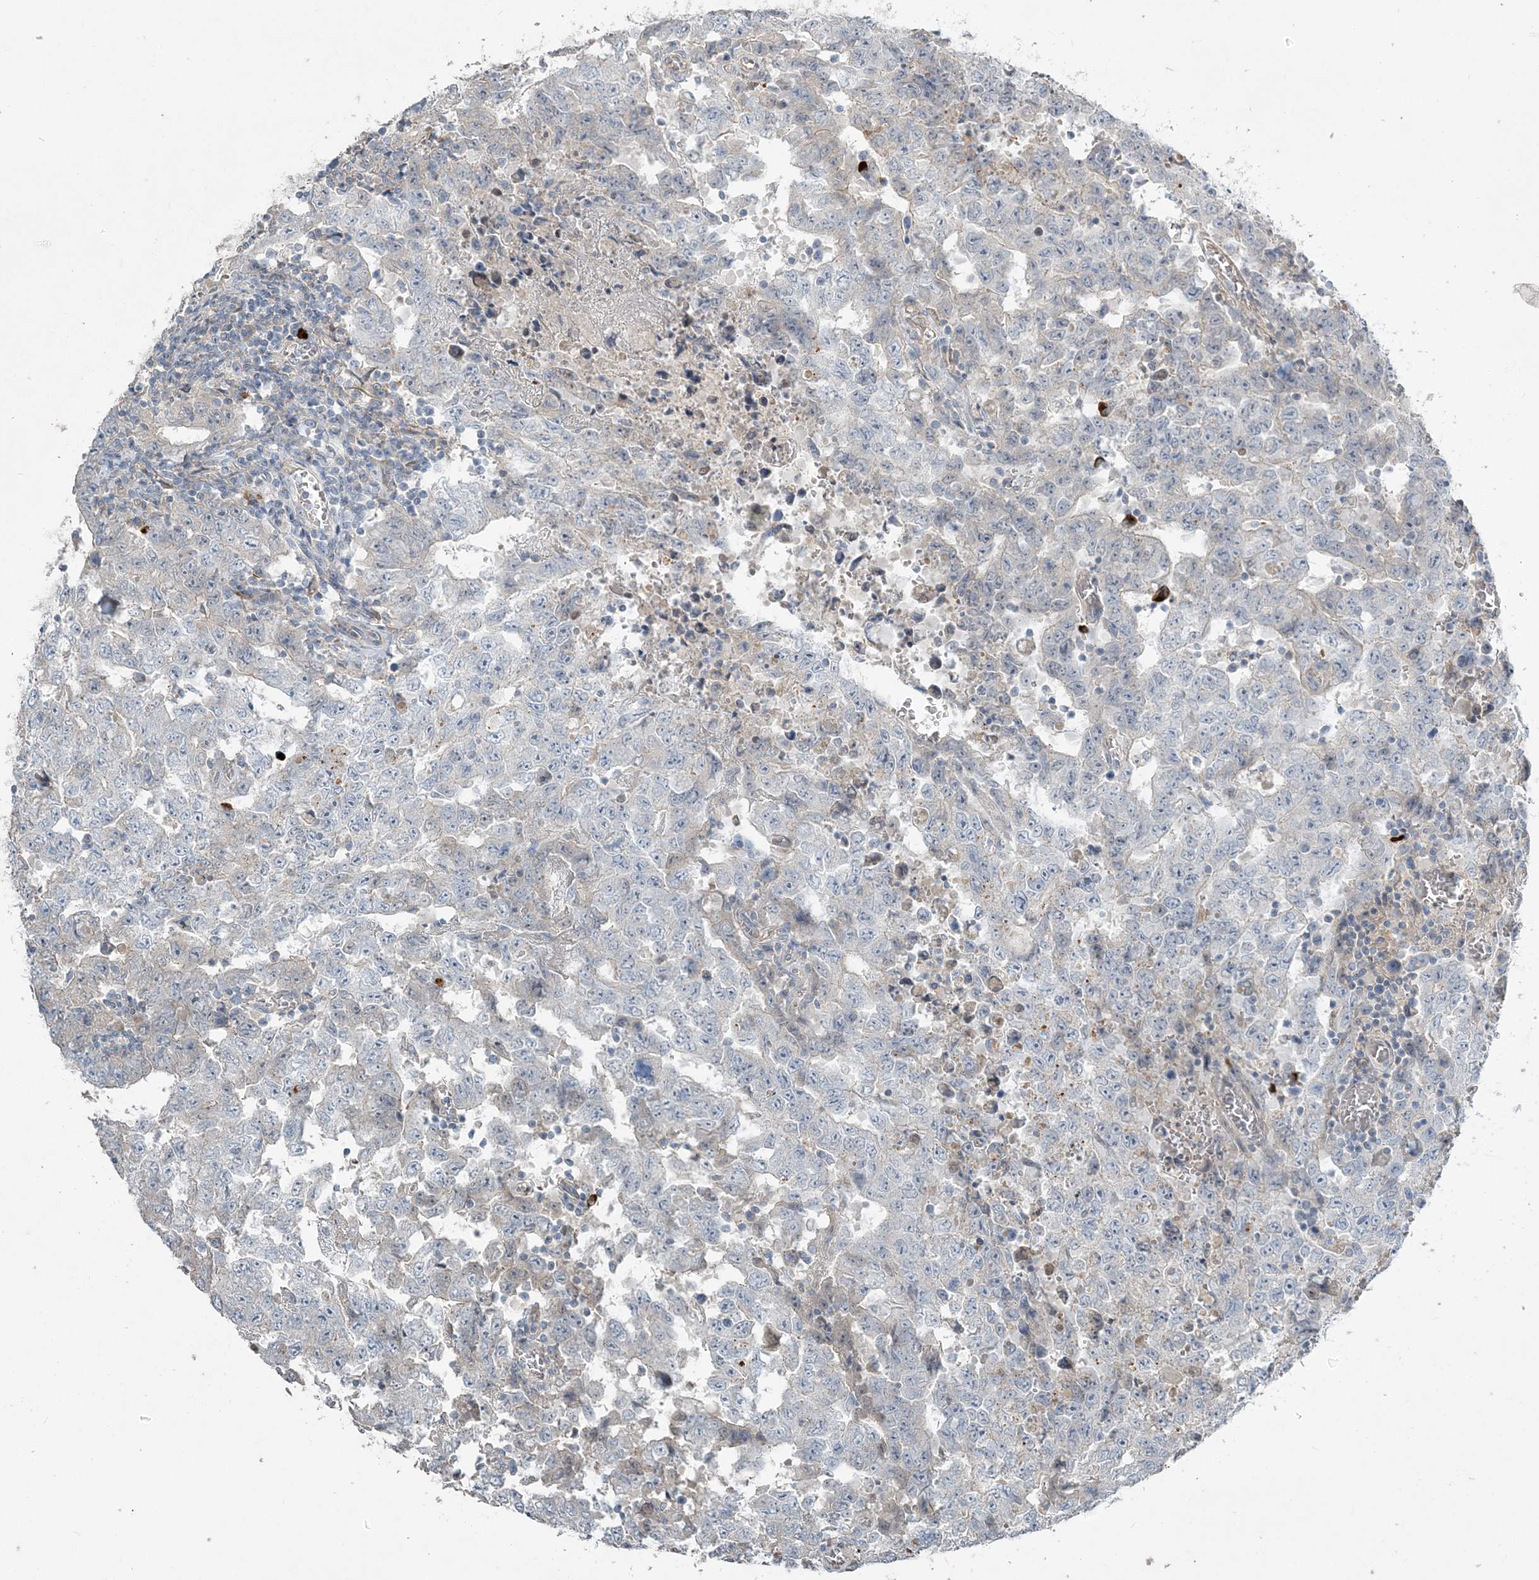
{"staining": {"intensity": "negative", "quantity": "none", "location": "none"}, "tissue": "testis cancer", "cell_type": "Tumor cells", "image_type": "cancer", "snomed": [{"axis": "morphology", "description": "Carcinoma, Embryonal, NOS"}, {"axis": "topography", "description": "Testis"}], "caption": "DAB (3,3'-diaminobenzidine) immunohistochemical staining of human testis cancer displays no significant expression in tumor cells. (DAB IHC visualized using brightfield microscopy, high magnification).", "gene": "SLC4A10", "patient": {"sex": "male", "age": 26}}